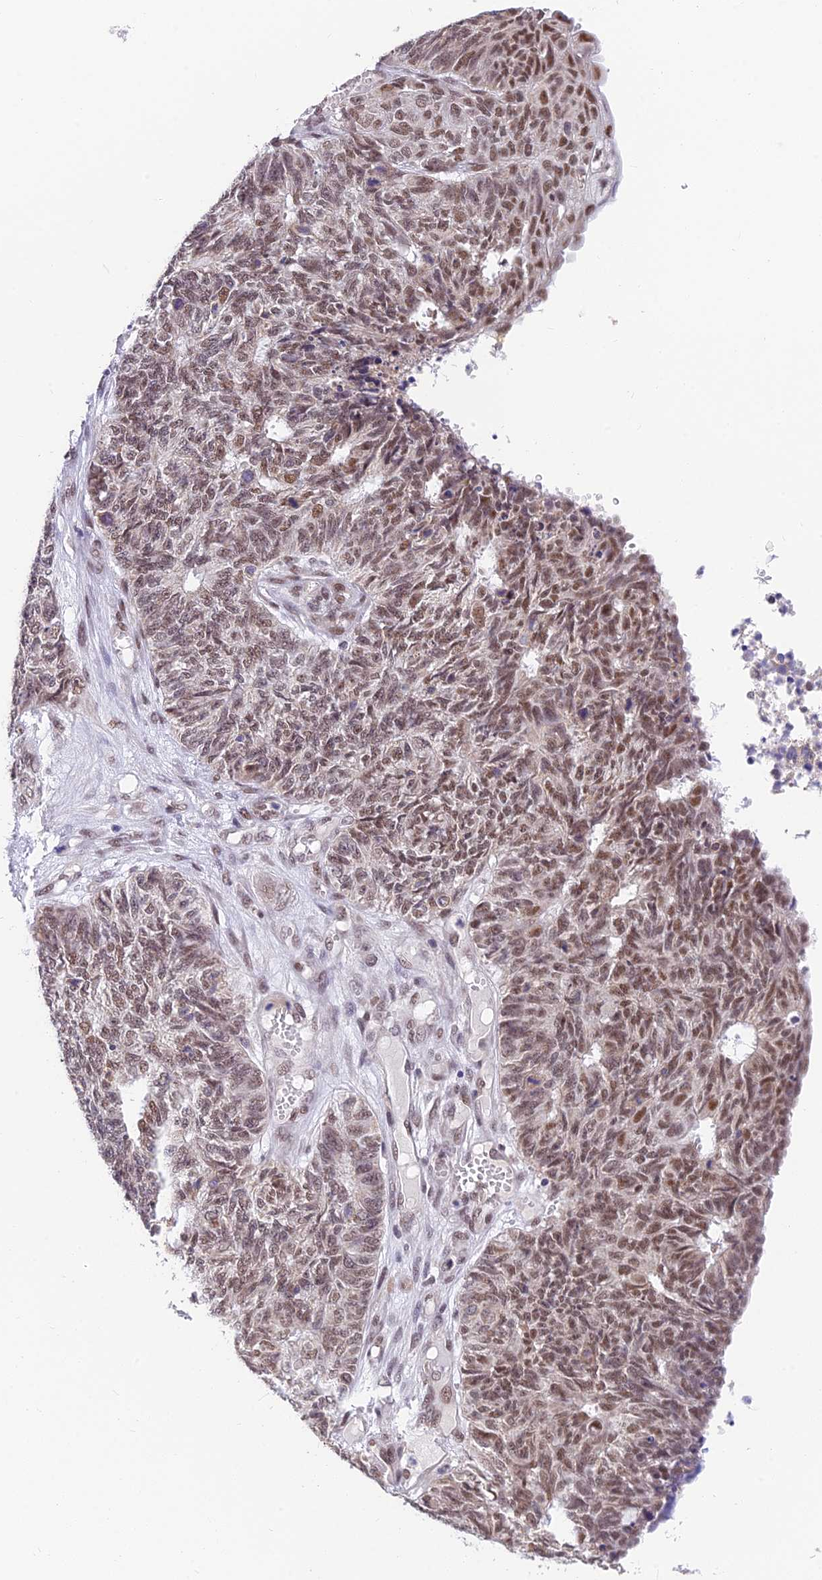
{"staining": {"intensity": "moderate", "quantity": ">75%", "location": "nuclear"}, "tissue": "endometrial cancer", "cell_type": "Tumor cells", "image_type": "cancer", "snomed": [{"axis": "morphology", "description": "Adenocarcinoma, NOS"}, {"axis": "topography", "description": "Endometrium"}], "caption": "This is a micrograph of IHC staining of endometrial cancer, which shows moderate staining in the nuclear of tumor cells.", "gene": "C2orf49", "patient": {"sex": "female", "age": 32}}